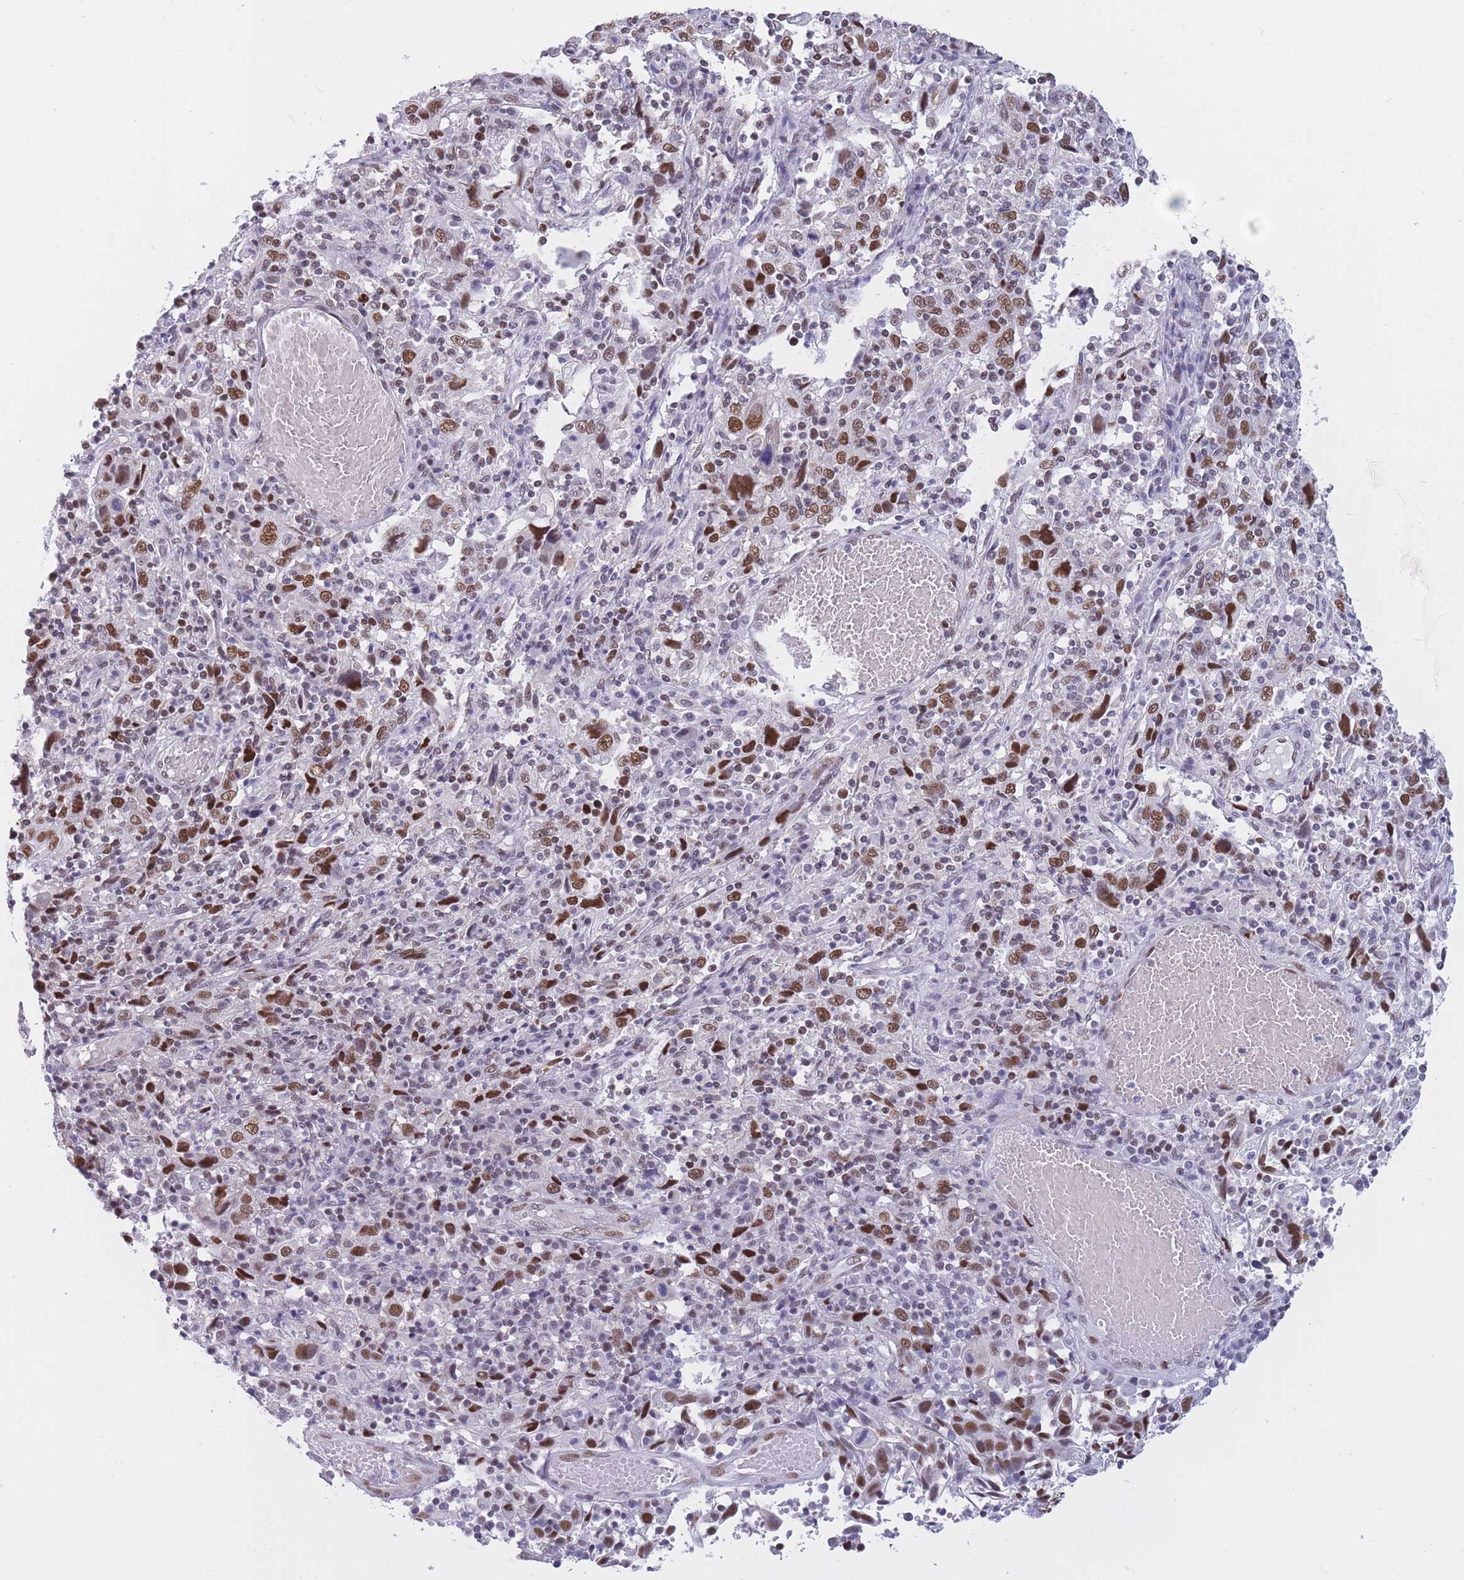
{"staining": {"intensity": "strong", "quantity": ">75%", "location": "nuclear"}, "tissue": "cervical cancer", "cell_type": "Tumor cells", "image_type": "cancer", "snomed": [{"axis": "morphology", "description": "Squamous cell carcinoma, NOS"}, {"axis": "topography", "description": "Cervix"}], "caption": "A histopathology image of human cervical cancer (squamous cell carcinoma) stained for a protein demonstrates strong nuclear brown staining in tumor cells. (brown staining indicates protein expression, while blue staining denotes nuclei).", "gene": "NASP", "patient": {"sex": "female", "age": 46}}